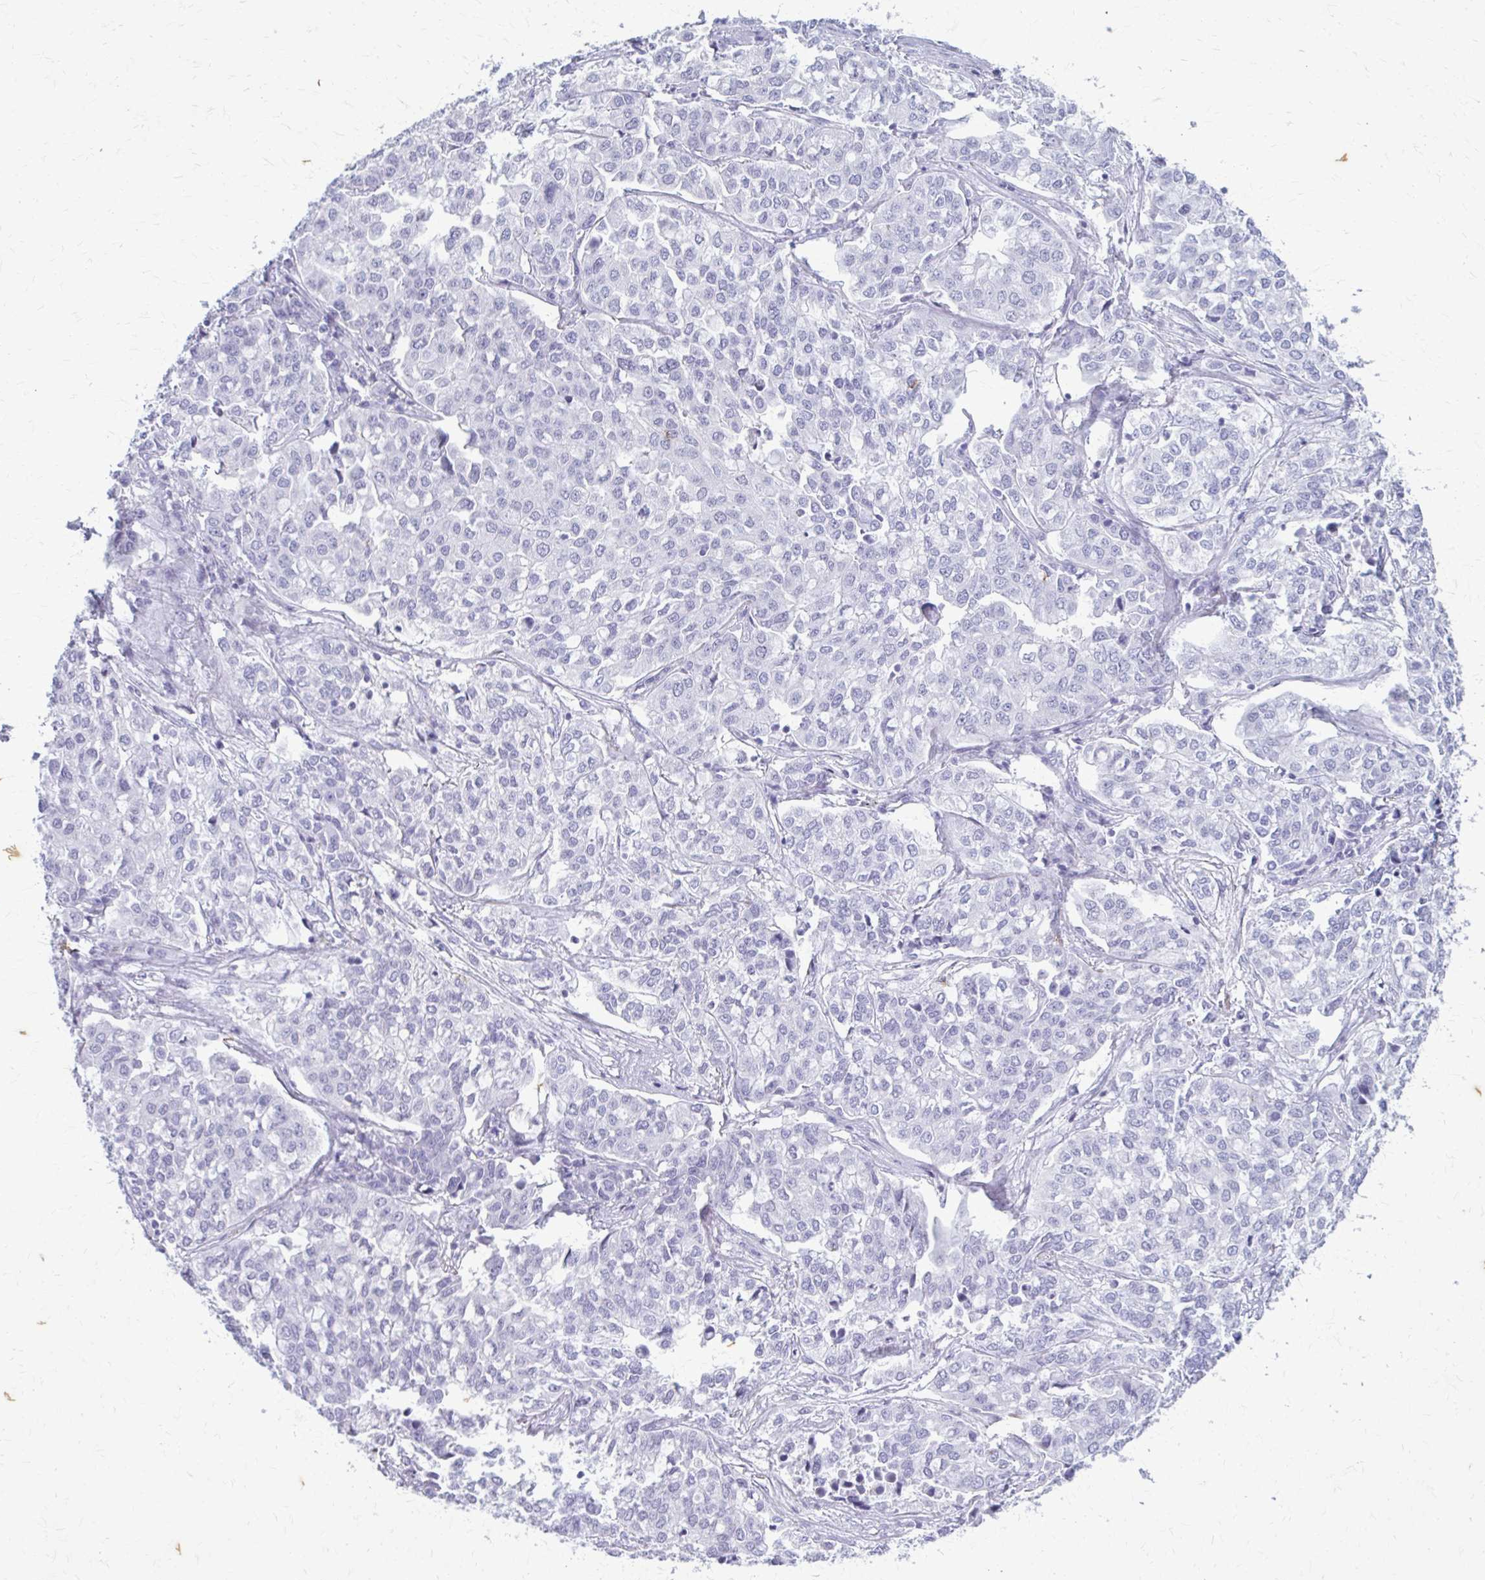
{"staining": {"intensity": "negative", "quantity": "none", "location": "none"}, "tissue": "lung cancer", "cell_type": "Tumor cells", "image_type": "cancer", "snomed": [{"axis": "morphology", "description": "Adenocarcinoma, NOS"}, {"axis": "morphology", "description": "Adenocarcinoma, metastatic, NOS"}, {"axis": "topography", "description": "Lymph node"}, {"axis": "topography", "description": "Lung"}], "caption": "IHC image of neoplastic tissue: human lung adenocarcinoma stained with DAB (3,3'-diaminobenzidine) displays no significant protein staining in tumor cells. (Brightfield microscopy of DAB immunohistochemistry at high magnification).", "gene": "KRT5", "patient": {"sex": "female", "age": 65}}